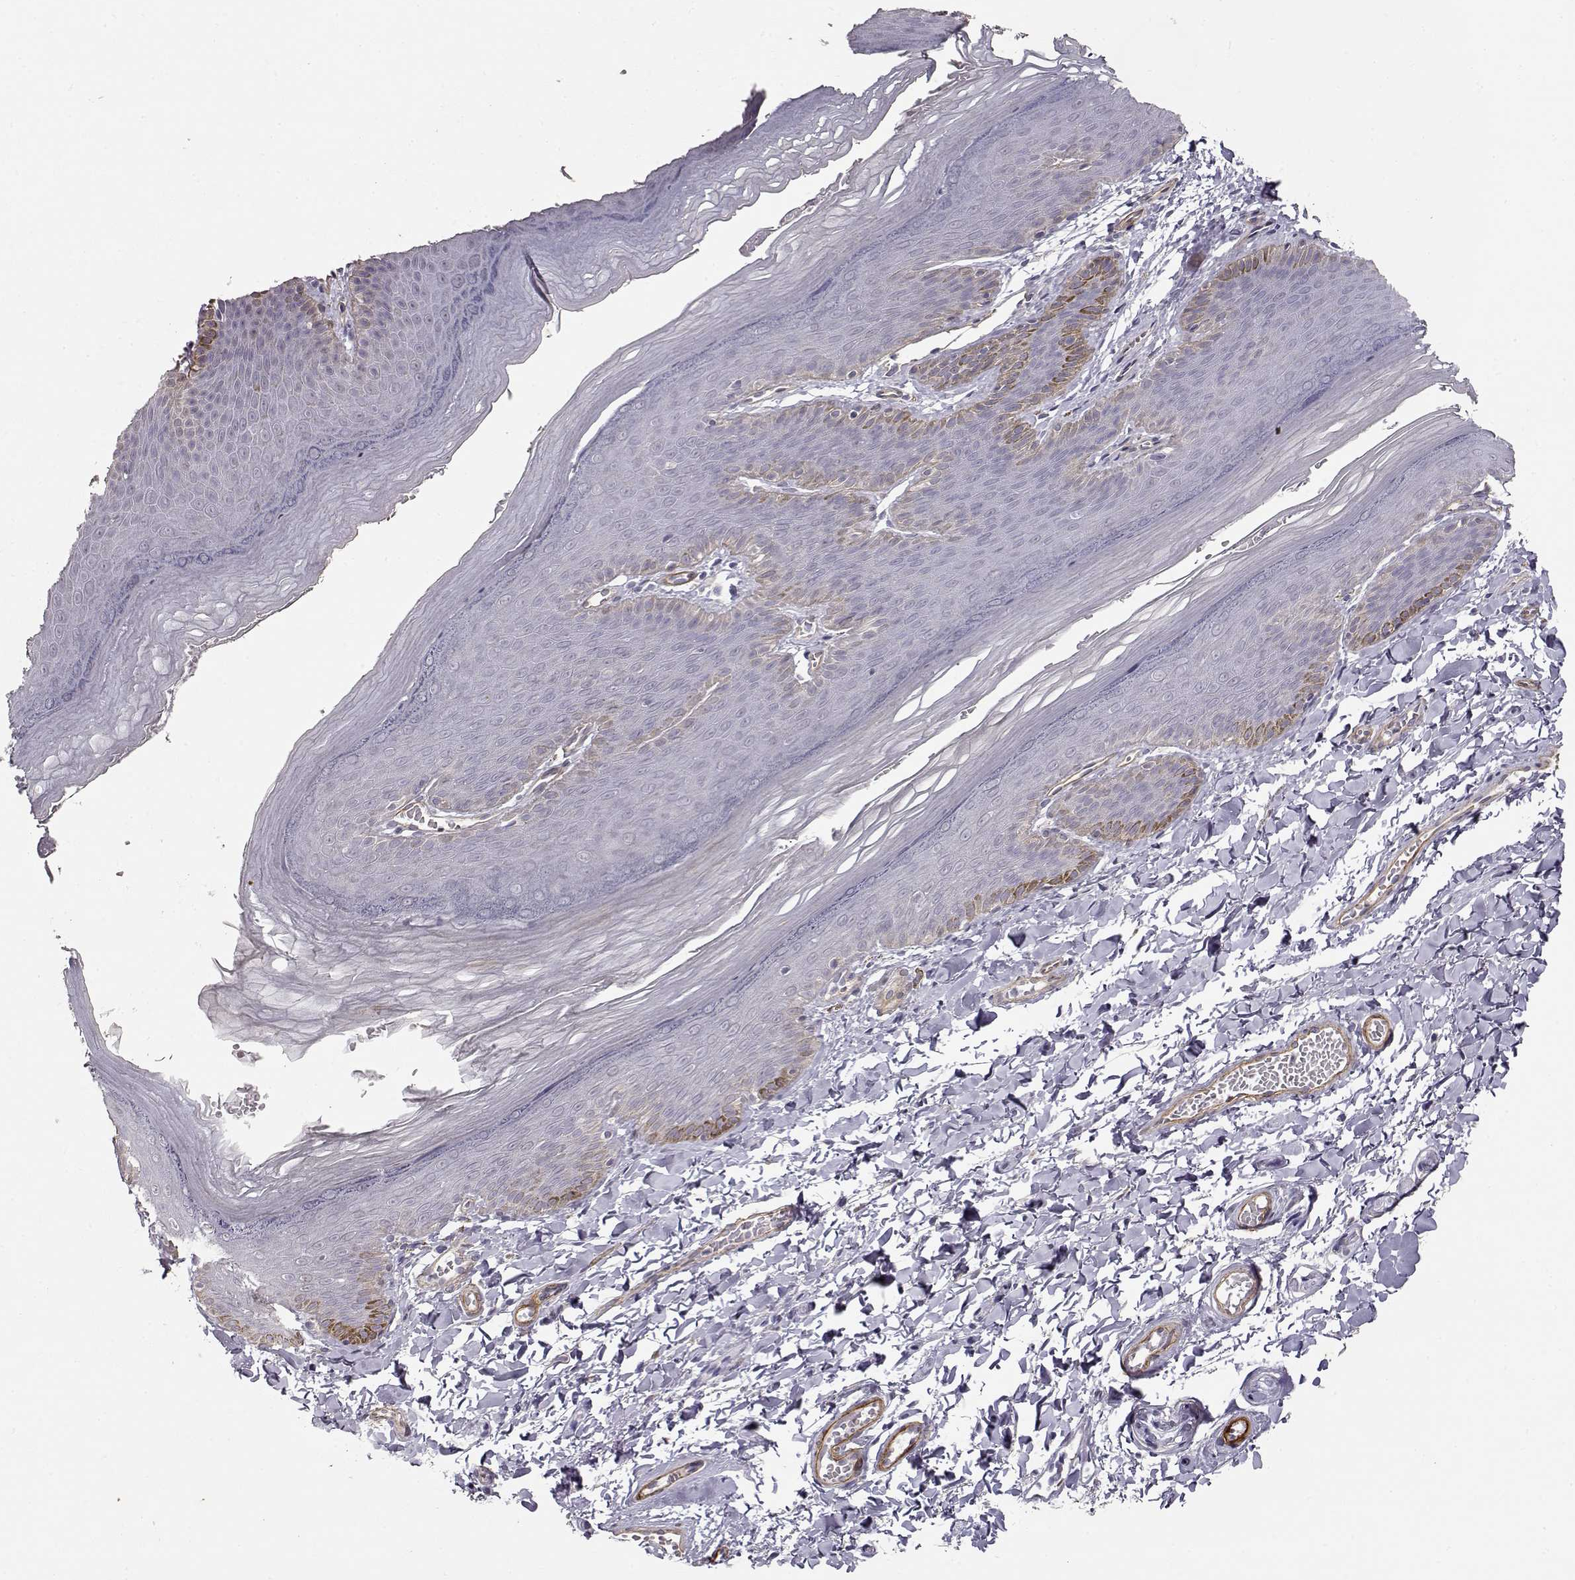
{"staining": {"intensity": "negative", "quantity": "none", "location": "none"}, "tissue": "skin", "cell_type": "Epidermal cells", "image_type": "normal", "snomed": [{"axis": "morphology", "description": "Normal tissue, NOS"}, {"axis": "topography", "description": "Anal"}], "caption": "This image is of benign skin stained with immunohistochemistry to label a protein in brown with the nuclei are counter-stained blue. There is no expression in epidermal cells. (DAB immunohistochemistry with hematoxylin counter stain).", "gene": "LAMA5", "patient": {"sex": "male", "age": 53}}